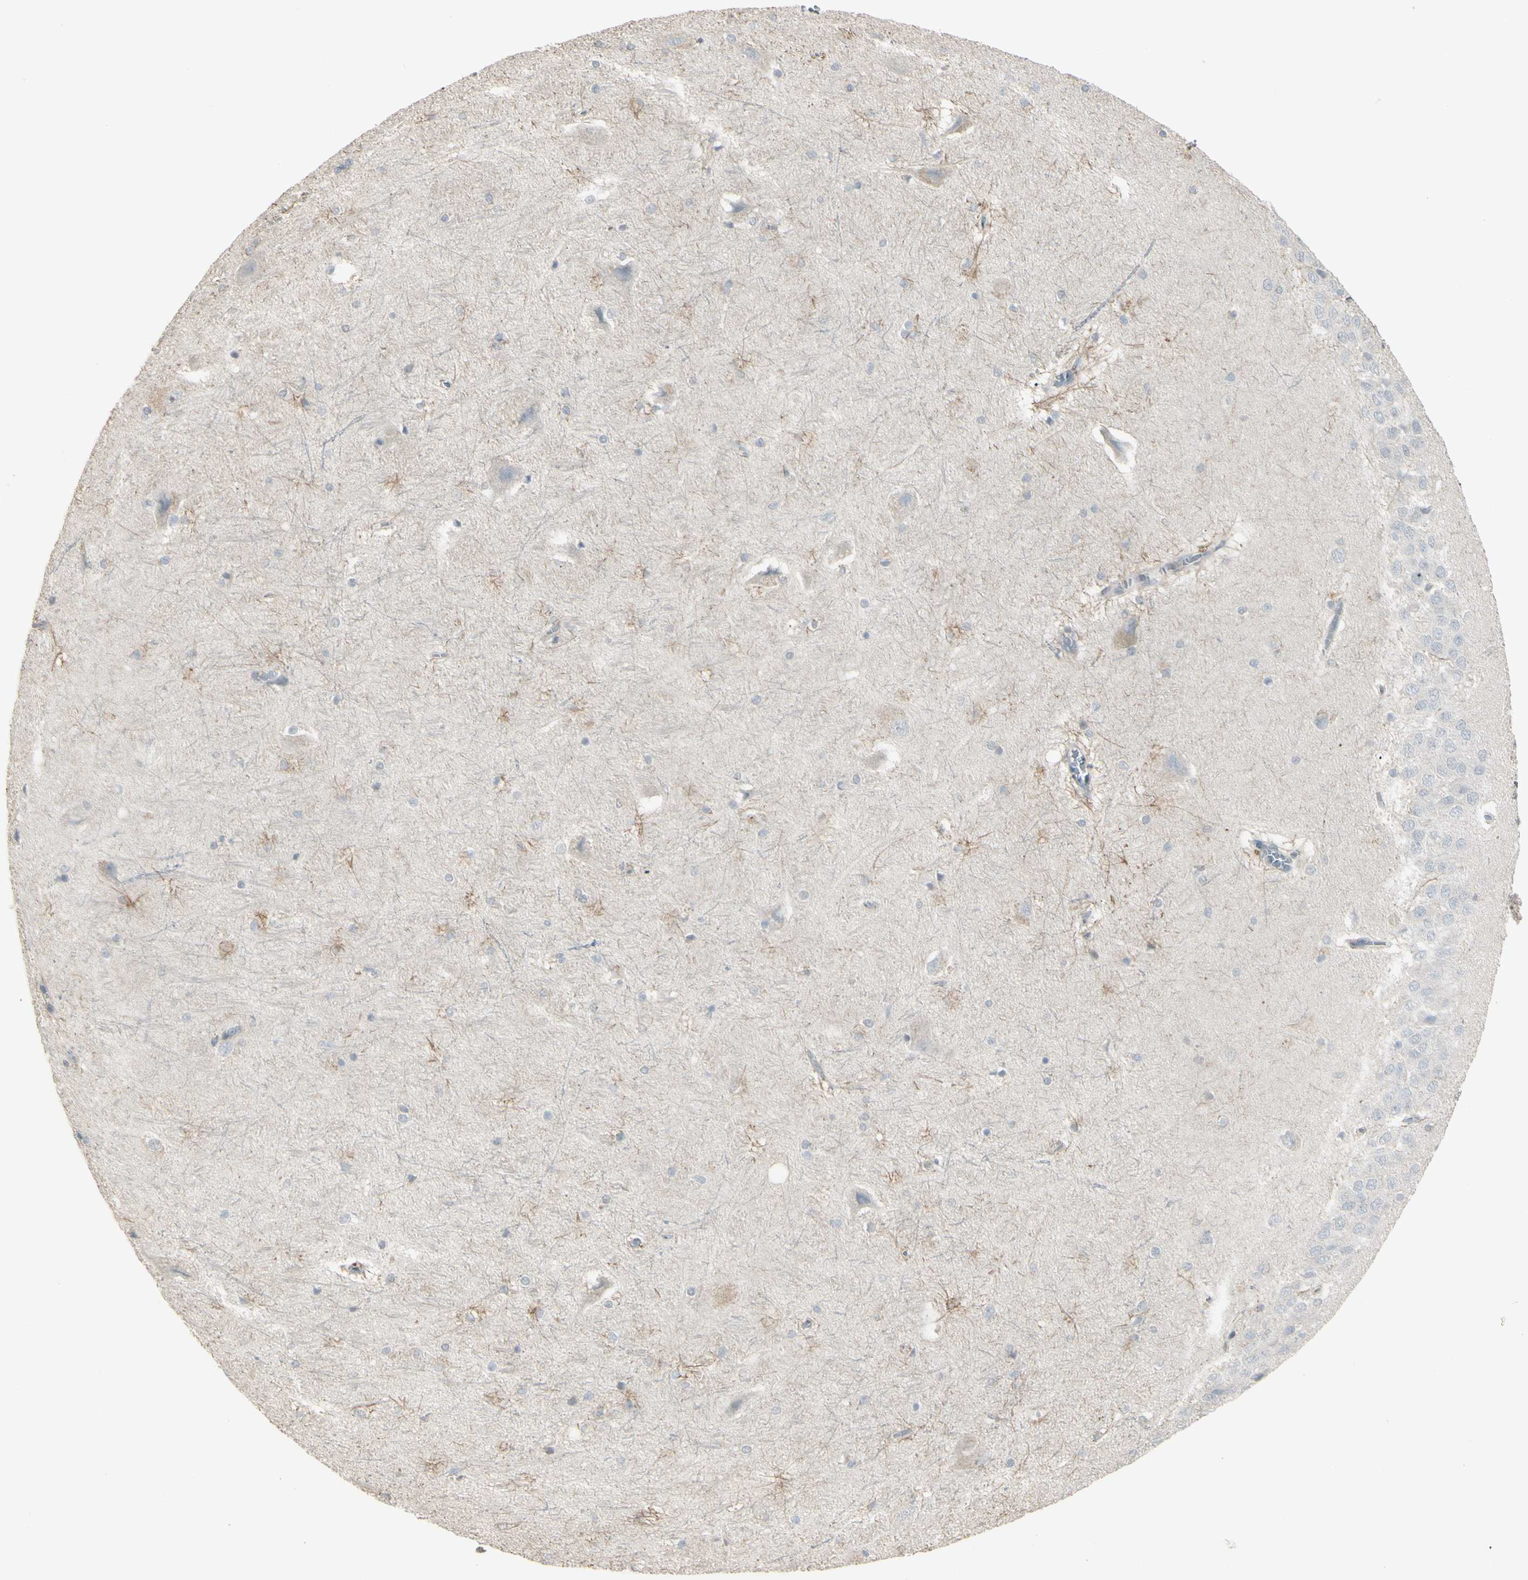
{"staining": {"intensity": "weak", "quantity": "<25%", "location": "cytoplasmic/membranous"}, "tissue": "hippocampus", "cell_type": "Glial cells", "image_type": "normal", "snomed": [{"axis": "morphology", "description": "Normal tissue, NOS"}, {"axis": "topography", "description": "Hippocampus"}], "caption": "Glial cells show no significant positivity in unremarkable hippocampus. (Stains: DAB (3,3'-diaminobenzidine) immunohistochemistry with hematoxylin counter stain, Microscopy: brightfield microscopy at high magnification).", "gene": "PIAS4", "patient": {"sex": "female", "age": 19}}